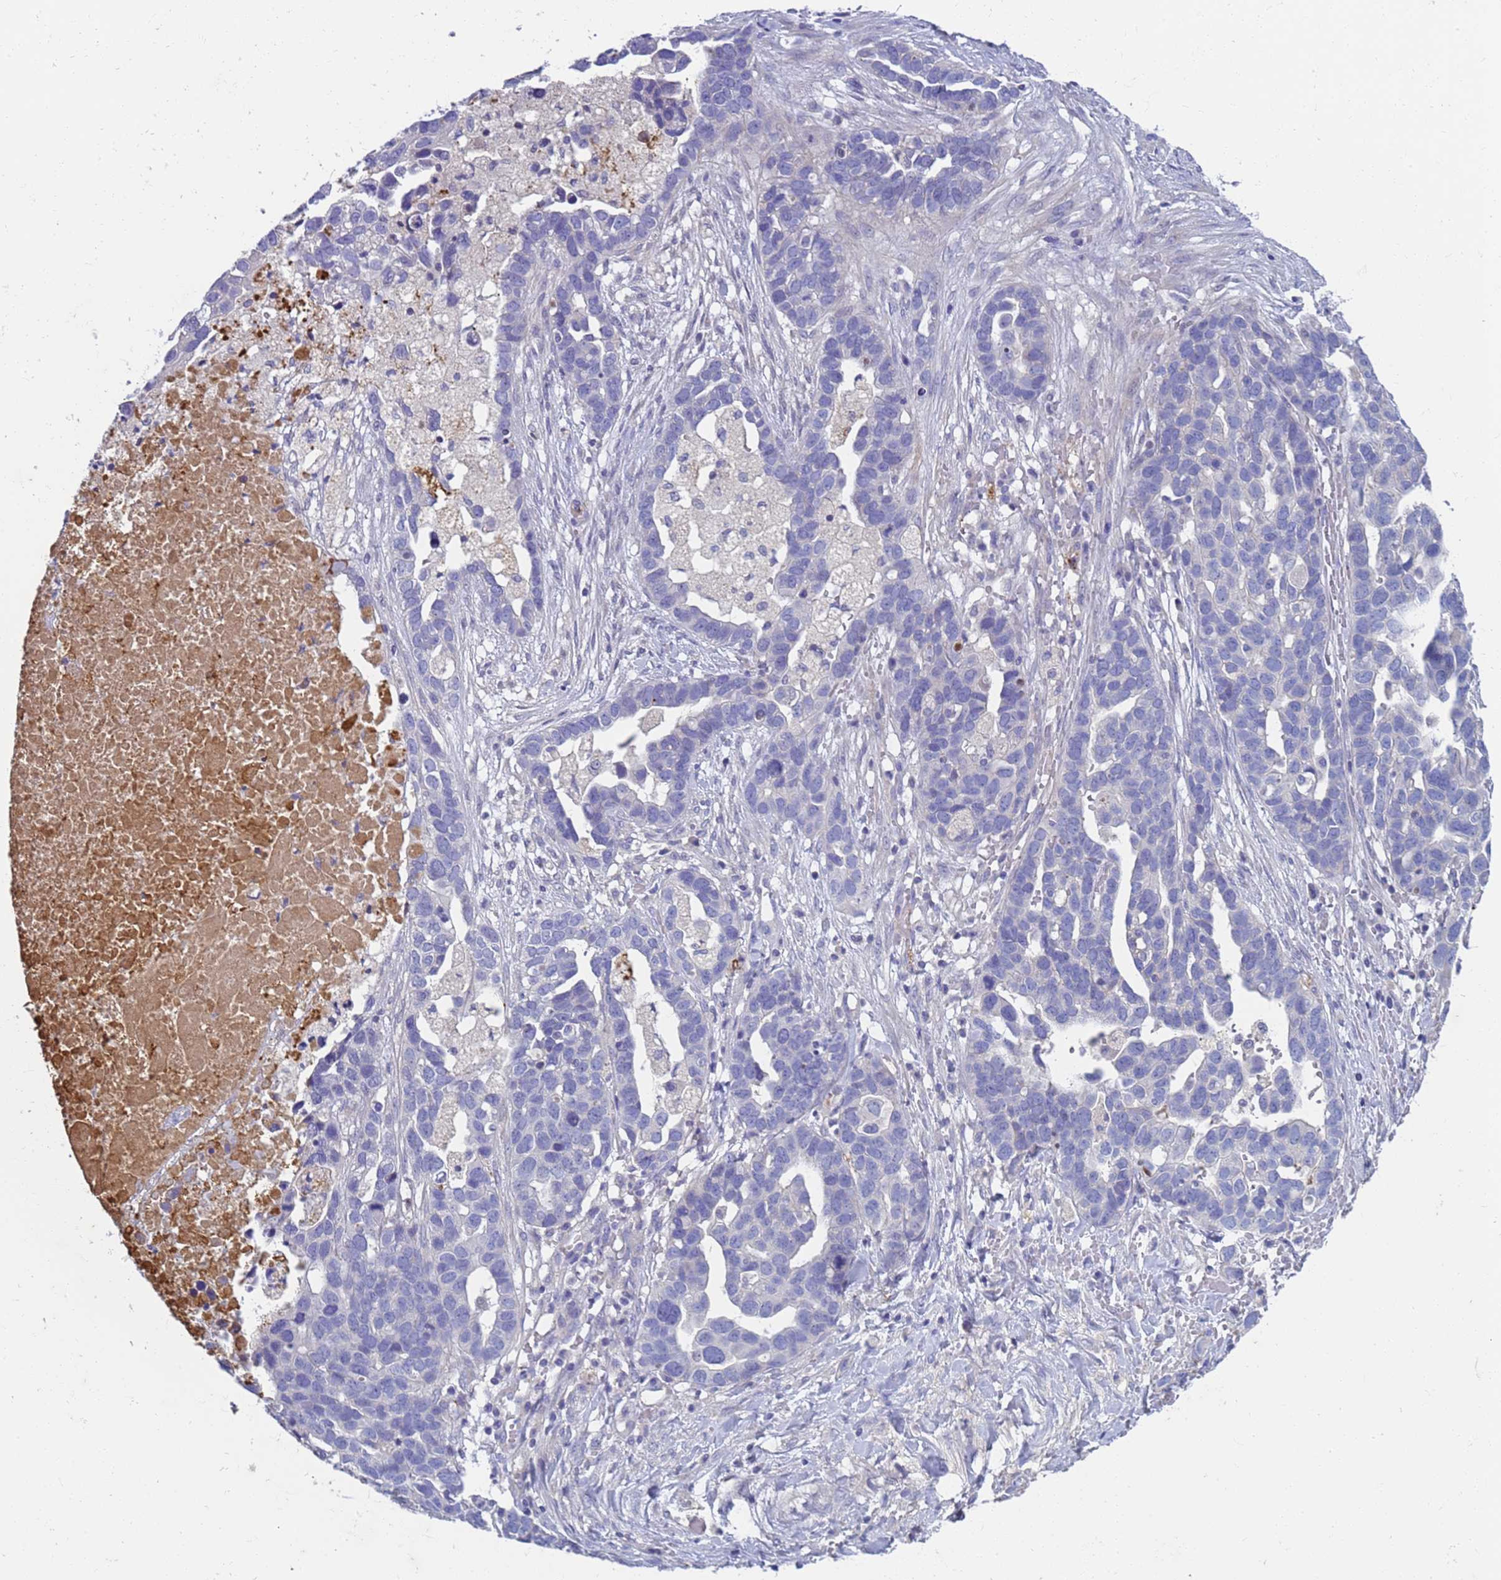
{"staining": {"intensity": "negative", "quantity": "none", "location": "none"}, "tissue": "ovarian cancer", "cell_type": "Tumor cells", "image_type": "cancer", "snomed": [{"axis": "morphology", "description": "Cystadenocarcinoma, serous, NOS"}, {"axis": "topography", "description": "Ovary"}], "caption": "Photomicrograph shows no protein positivity in tumor cells of ovarian cancer tissue. The staining was performed using DAB to visualize the protein expression in brown, while the nuclei were stained in blue with hematoxylin (Magnification: 20x).", "gene": "C4orf46", "patient": {"sex": "female", "age": 54}}